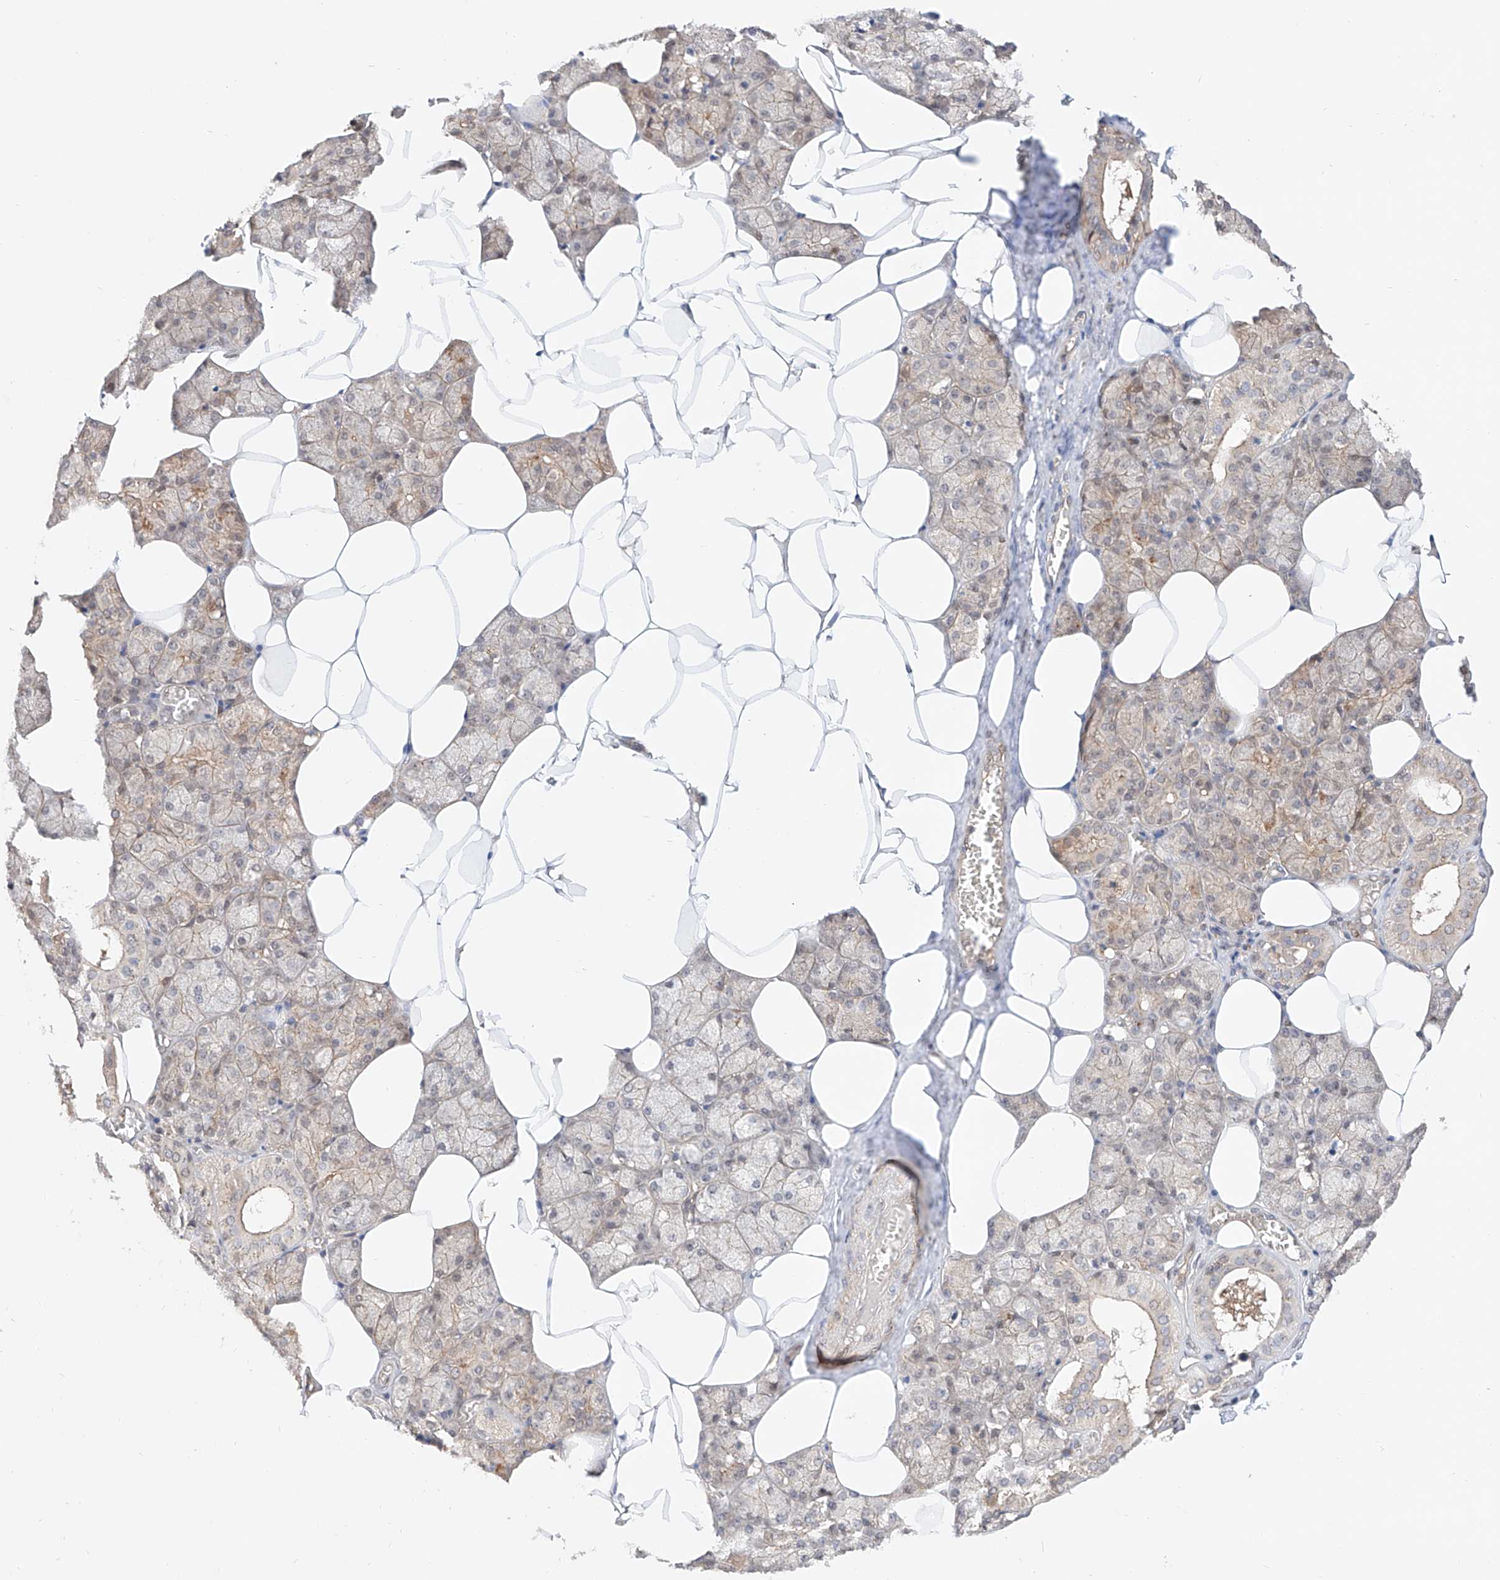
{"staining": {"intensity": "weak", "quantity": "25%-75%", "location": "cytoplasmic/membranous"}, "tissue": "salivary gland", "cell_type": "Glandular cells", "image_type": "normal", "snomed": [{"axis": "morphology", "description": "Normal tissue, NOS"}, {"axis": "topography", "description": "Salivary gland"}], "caption": "Salivary gland stained for a protein (brown) shows weak cytoplasmic/membranous positive expression in about 25%-75% of glandular cells.", "gene": "TSR2", "patient": {"sex": "male", "age": 62}}